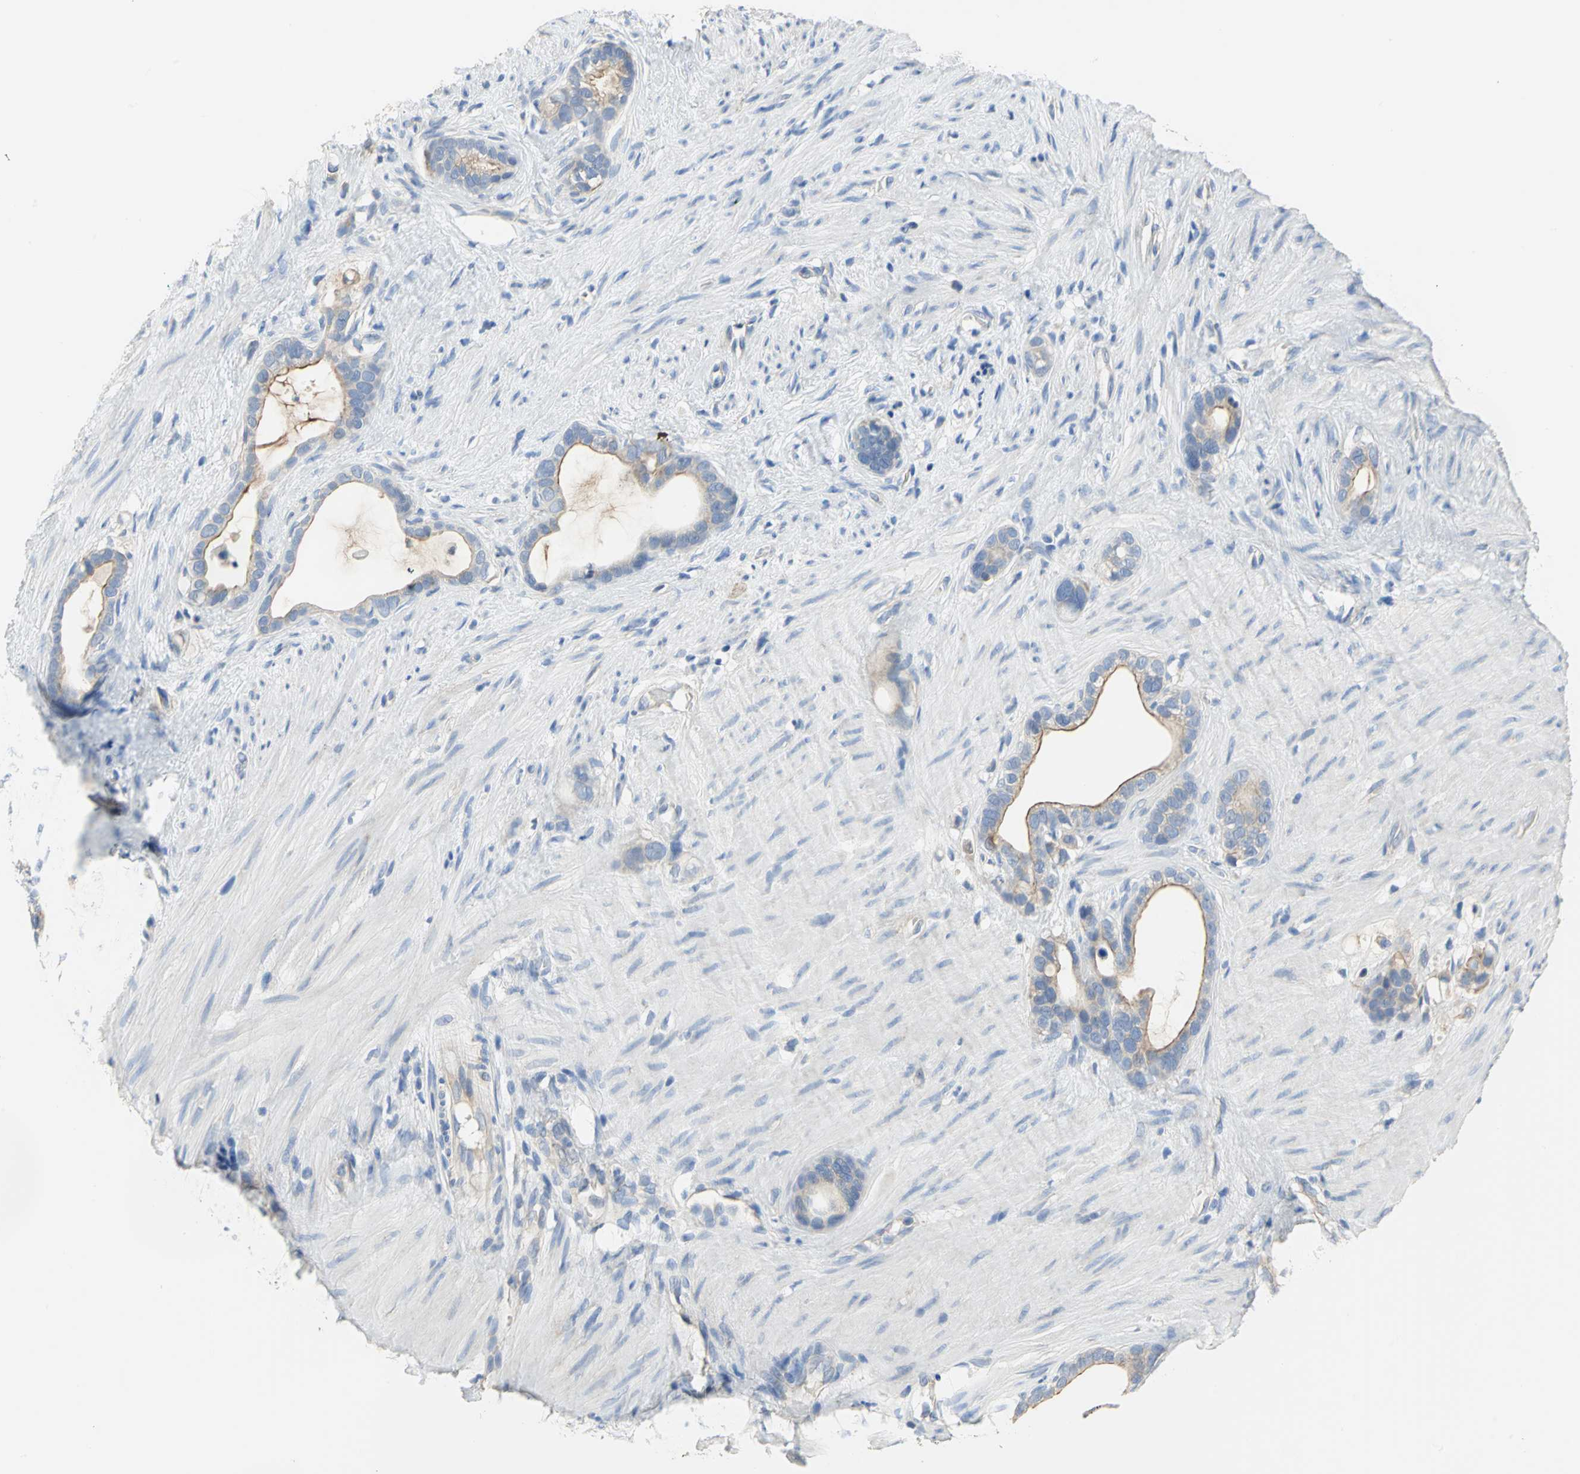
{"staining": {"intensity": "weak", "quantity": ">75%", "location": "cytoplasmic/membranous"}, "tissue": "stomach cancer", "cell_type": "Tumor cells", "image_type": "cancer", "snomed": [{"axis": "morphology", "description": "Adenocarcinoma, NOS"}, {"axis": "topography", "description": "Stomach"}], "caption": "DAB (3,3'-diaminobenzidine) immunohistochemical staining of human stomach cancer (adenocarcinoma) reveals weak cytoplasmic/membranous protein positivity in approximately >75% of tumor cells. (DAB = brown stain, brightfield microscopy at high magnification).", "gene": "HTR1F", "patient": {"sex": "female", "age": 75}}